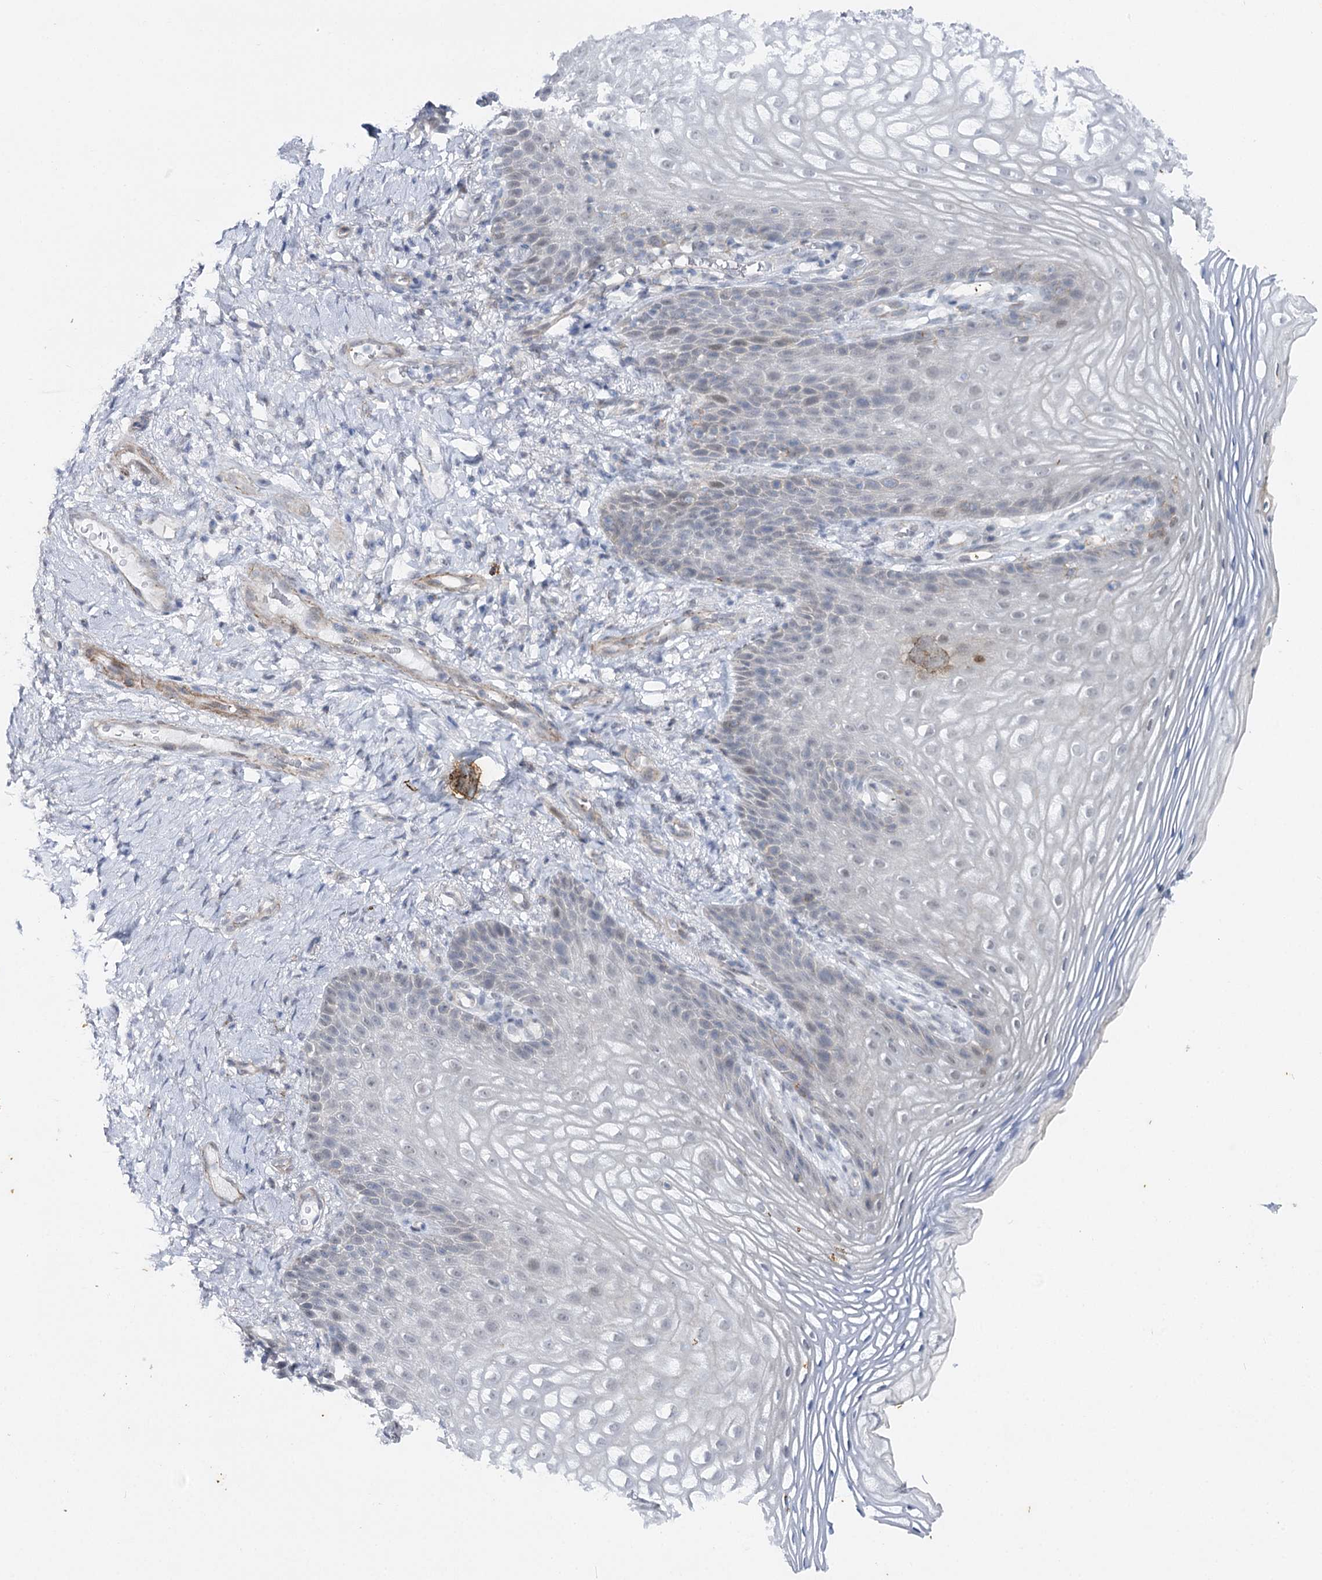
{"staining": {"intensity": "negative", "quantity": "none", "location": "none"}, "tissue": "vagina", "cell_type": "Squamous epithelial cells", "image_type": "normal", "snomed": [{"axis": "morphology", "description": "Normal tissue, NOS"}, {"axis": "topography", "description": "Vagina"}], "caption": "Immunohistochemistry of unremarkable vagina exhibits no expression in squamous epithelial cells.", "gene": "AGXT2", "patient": {"sex": "female", "age": 60}}